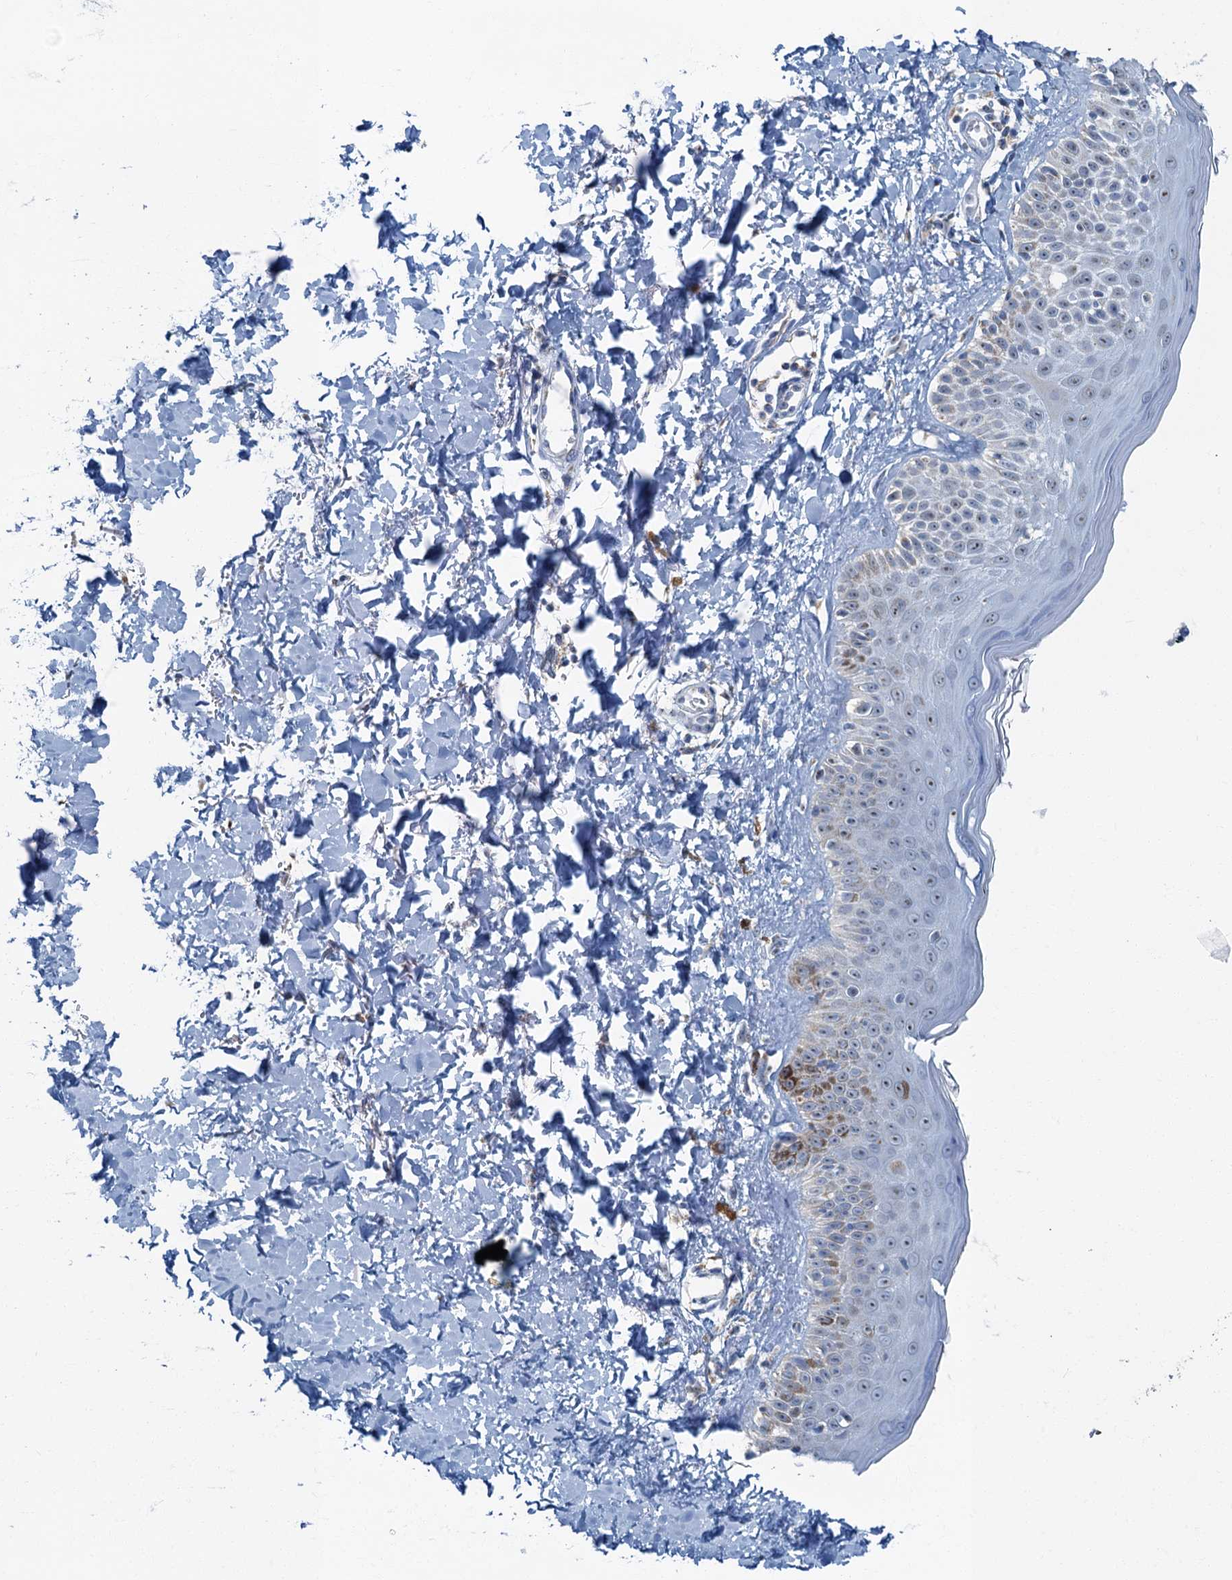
{"staining": {"intensity": "negative", "quantity": "none", "location": "none"}, "tissue": "skin", "cell_type": "Fibroblasts", "image_type": "normal", "snomed": [{"axis": "morphology", "description": "Normal tissue, NOS"}, {"axis": "topography", "description": "Skin"}], "caption": "IHC of benign skin reveals no staining in fibroblasts. The staining was performed using DAB to visualize the protein expression in brown, while the nuclei were stained in blue with hematoxylin (Magnification: 20x).", "gene": "RAD9B", "patient": {"sex": "male", "age": 52}}